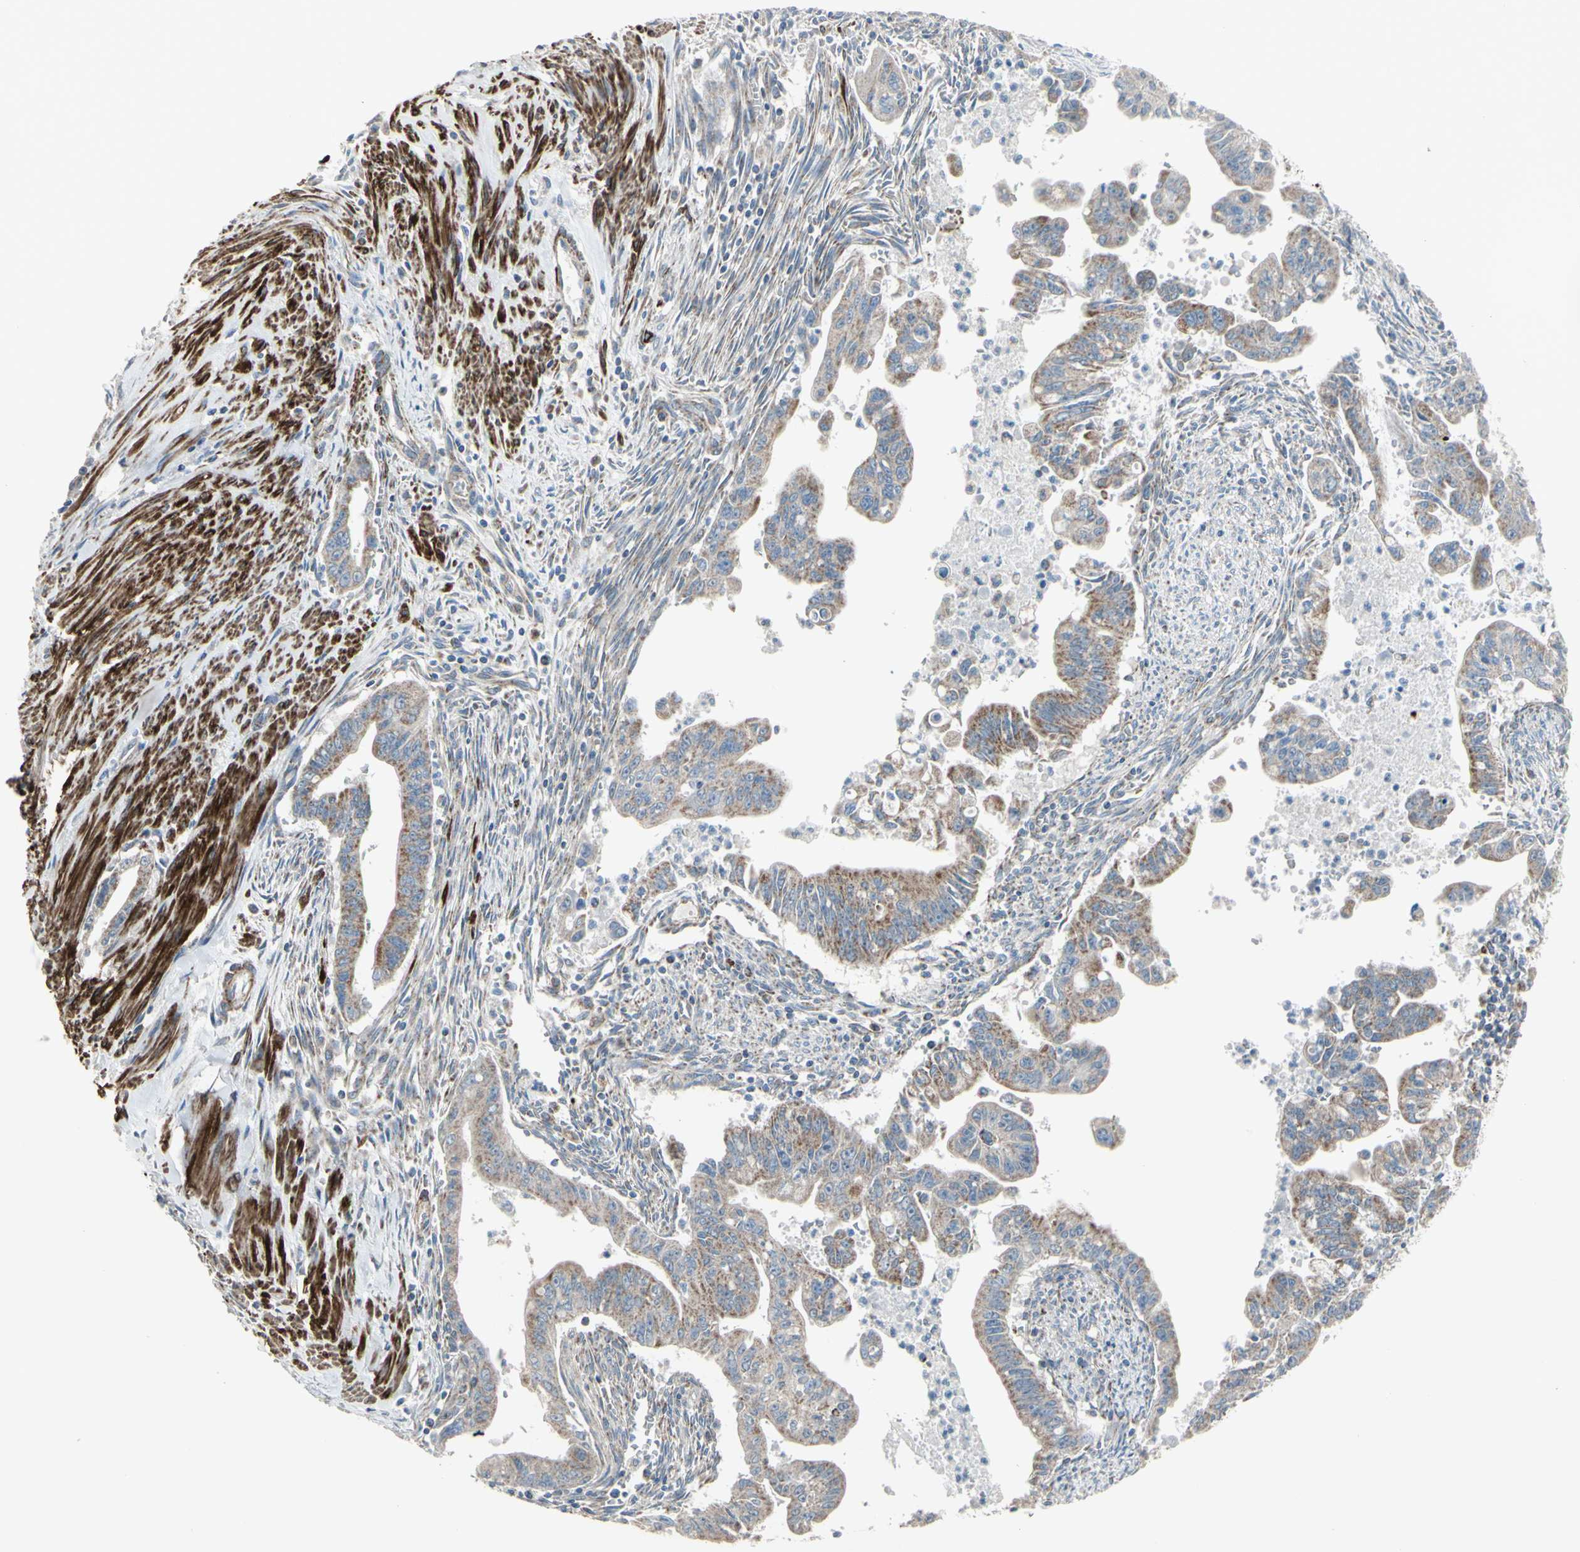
{"staining": {"intensity": "weak", "quantity": ">75%", "location": "cytoplasmic/membranous"}, "tissue": "pancreatic cancer", "cell_type": "Tumor cells", "image_type": "cancer", "snomed": [{"axis": "morphology", "description": "Adenocarcinoma, NOS"}, {"axis": "topography", "description": "Pancreas"}], "caption": "The immunohistochemical stain highlights weak cytoplasmic/membranous positivity in tumor cells of pancreatic adenocarcinoma tissue.", "gene": "FAM171B", "patient": {"sex": "male", "age": 70}}